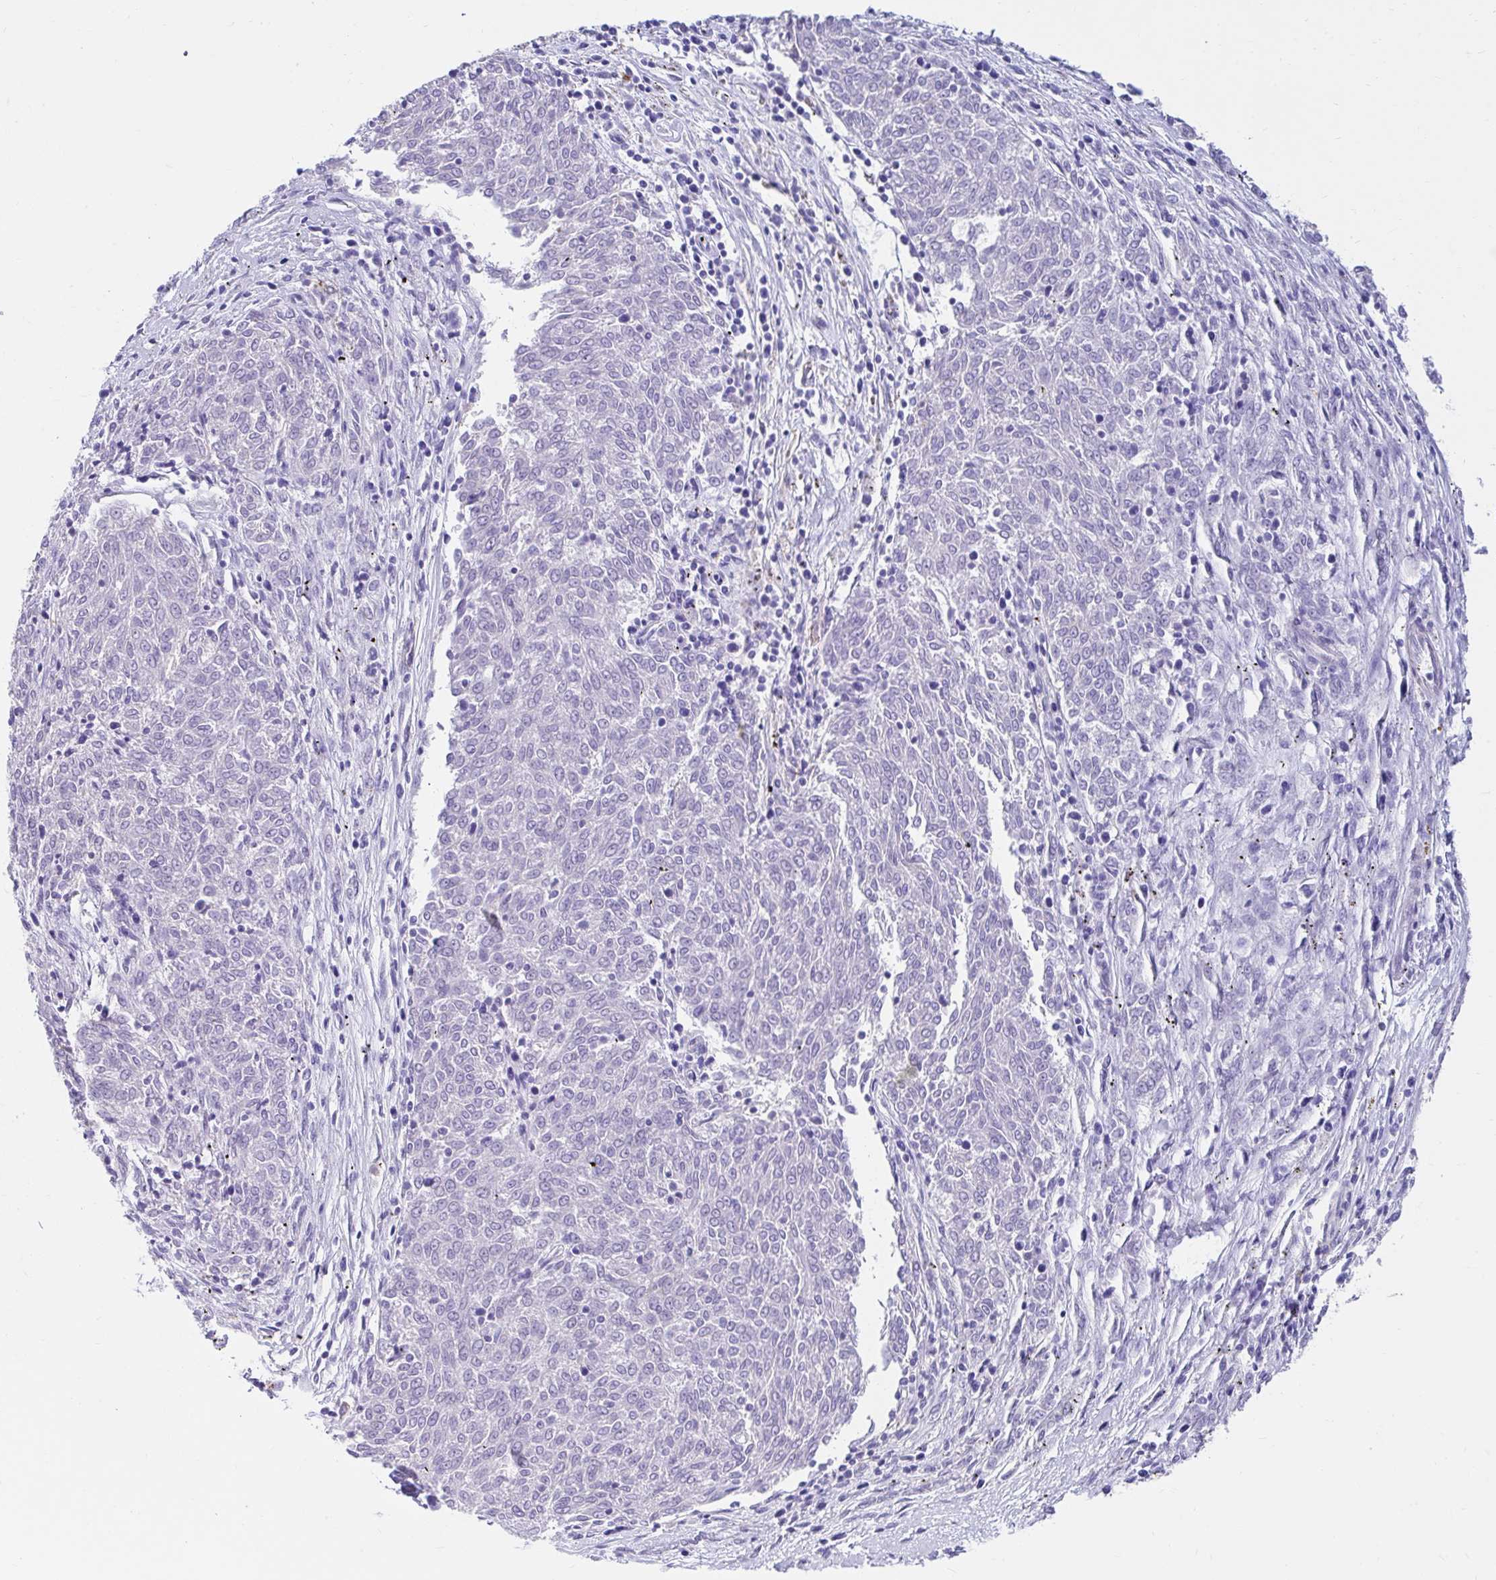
{"staining": {"intensity": "negative", "quantity": "none", "location": "none"}, "tissue": "melanoma", "cell_type": "Tumor cells", "image_type": "cancer", "snomed": [{"axis": "morphology", "description": "Malignant melanoma, NOS"}, {"axis": "topography", "description": "Skin"}], "caption": "Tumor cells are negative for brown protein staining in malignant melanoma. Brightfield microscopy of immunohistochemistry stained with DAB (3,3'-diaminobenzidine) (brown) and hematoxylin (blue), captured at high magnification.", "gene": "DCAF17", "patient": {"sex": "female", "age": 72}}